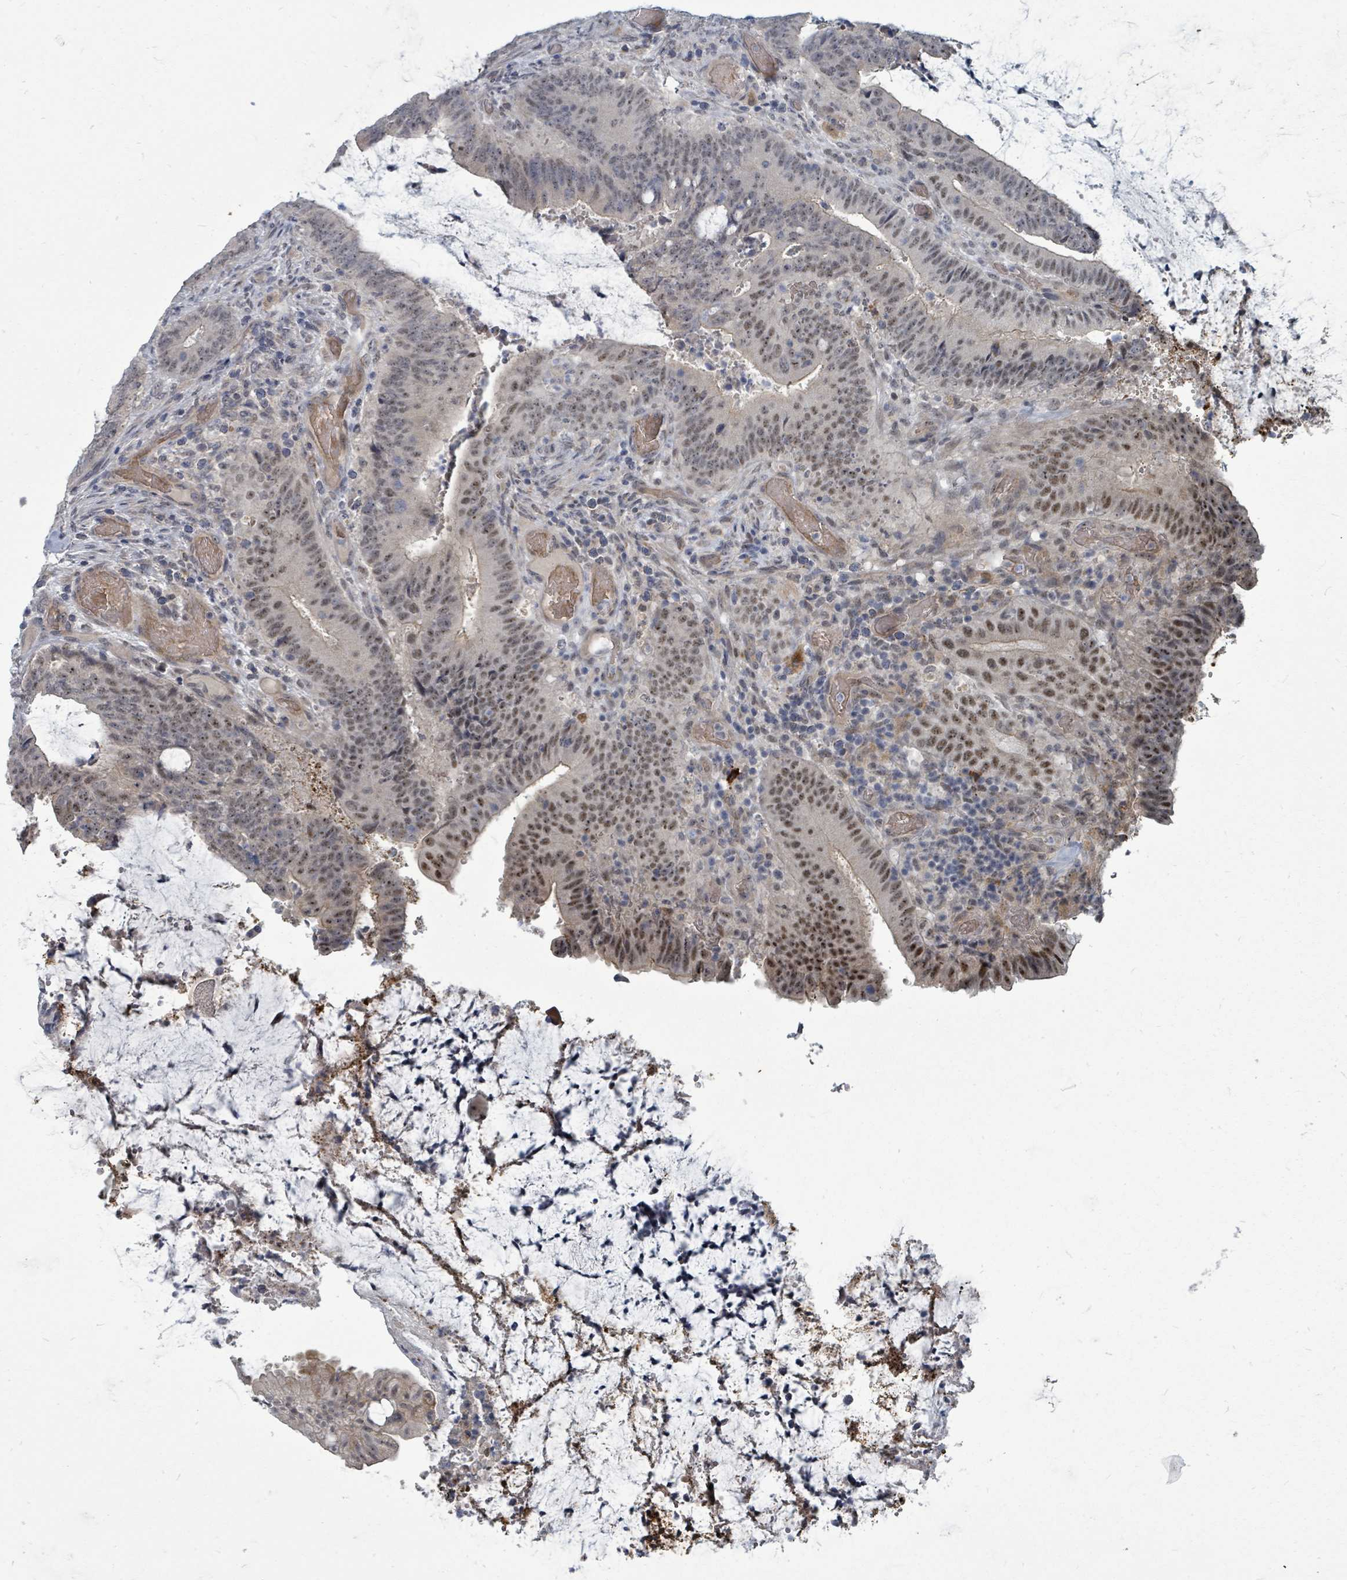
{"staining": {"intensity": "moderate", "quantity": "25%-75%", "location": "nuclear"}, "tissue": "colorectal cancer", "cell_type": "Tumor cells", "image_type": "cancer", "snomed": [{"axis": "morphology", "description": "Adenocarcinoma, NOS"}, {"axis": "topography", "description": "Colon"}], "caption": "Protein positivity by immunohistochemistry (IHC) shows moderate nuclear positivity in approximately 25%-75% of tumor cells in colorectal adenocarcinoma. The staining was performed using DAB to visualize the protein expression in brown, while the nuclei were stained in blue with hematoxylin (Magnification: 20x).", "gene": "TRDMT1", "patient": {"sex": "female", "age": 43}}